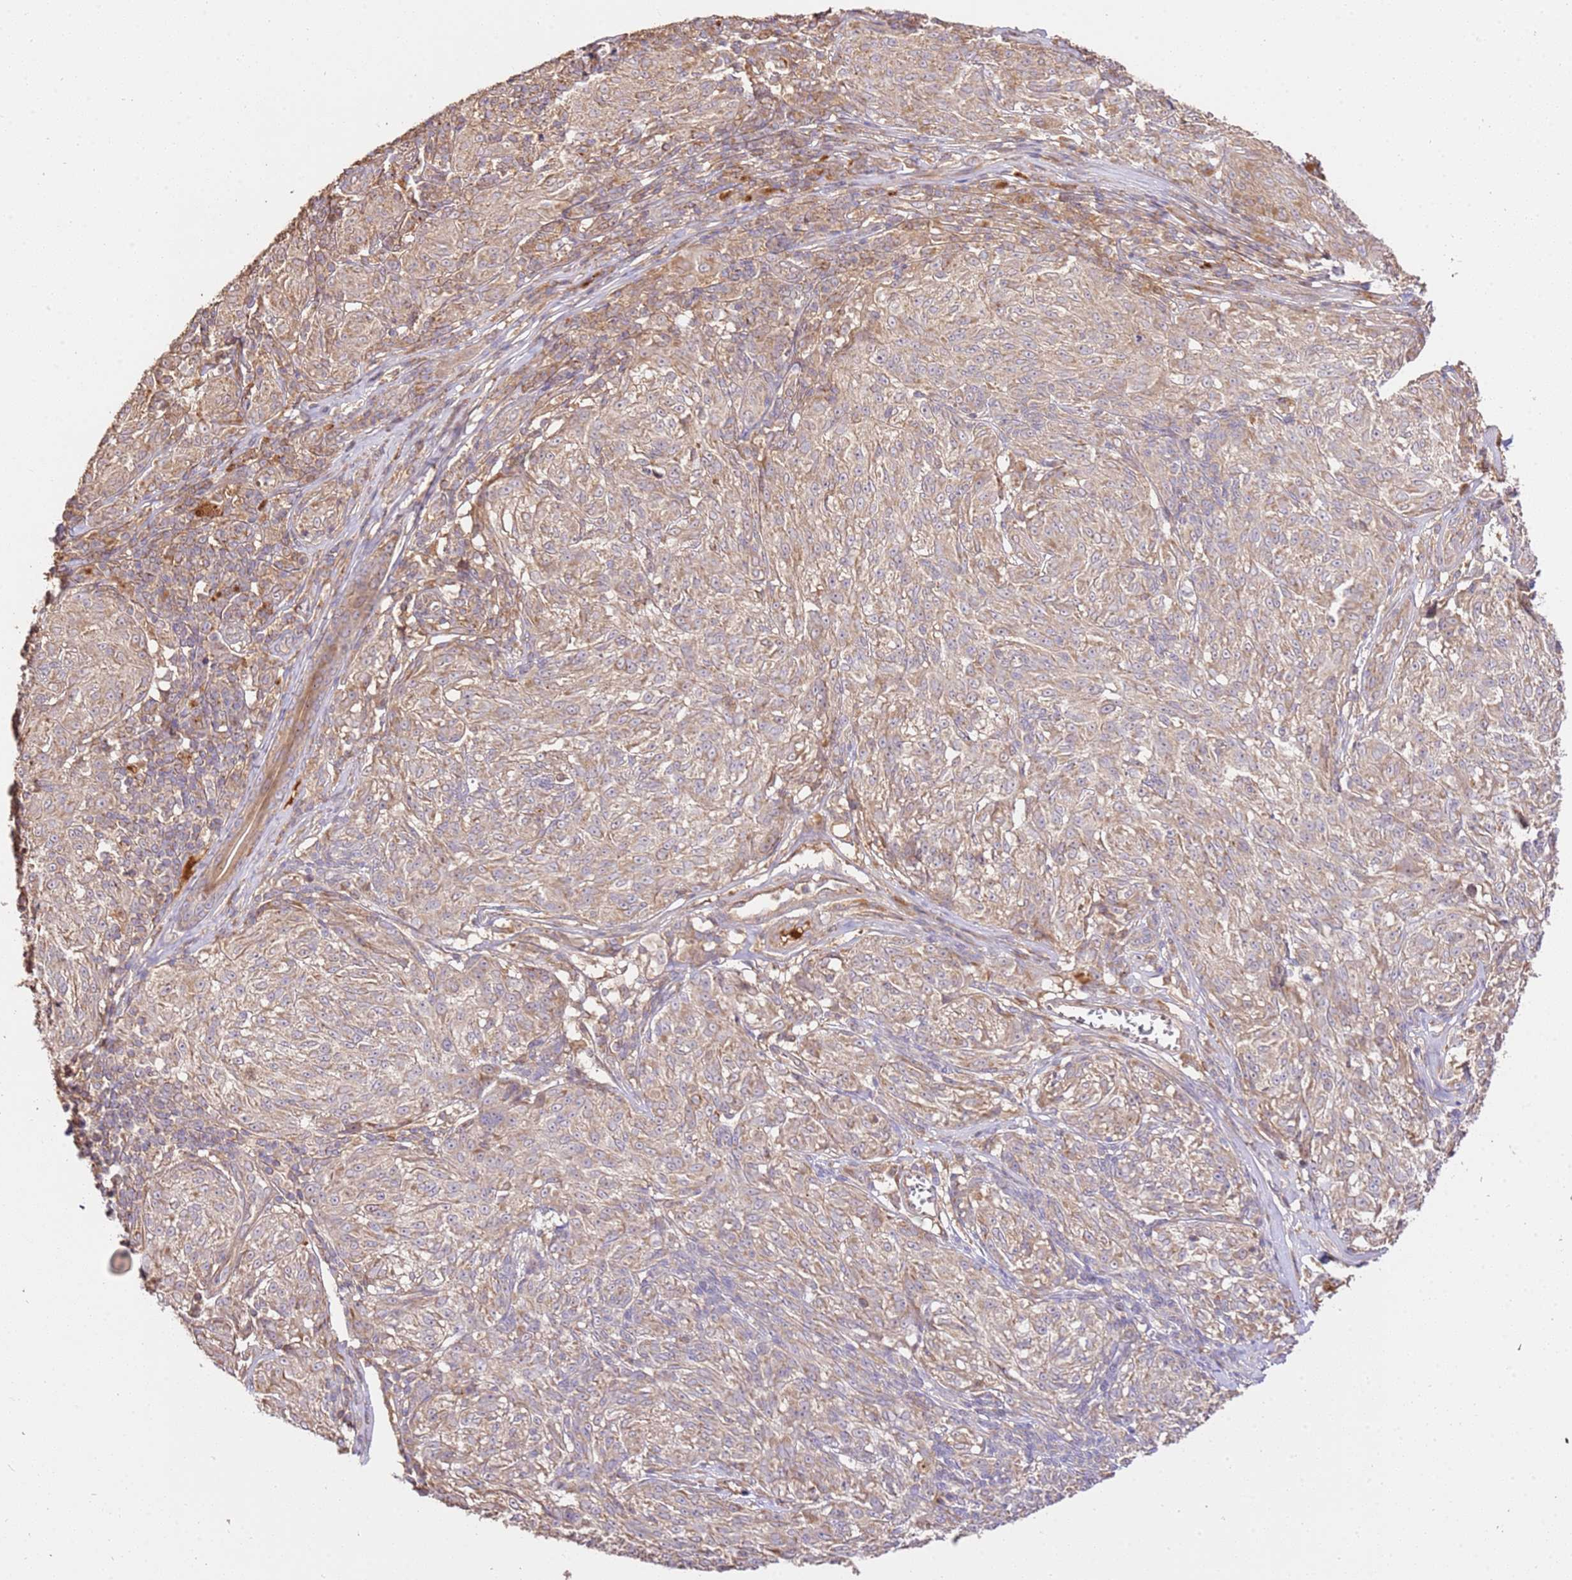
{"staining": {"intensity": "weak", "quantity": "25%-75%", "location": "cytoplasmic/membranous"}, "tissue": "melanoma", "cell_type": "Tumor cells", "image_type": "cancer", "snomed": [{"axis": "morphology", "description": "Malignant melanoma, NOS"}, {"axis": "topography", "description": "Skin"}], "caption": "Human melanoma stained for a protein (brown) demonstrates weak cytoplasmic/membranous positive positivity in about 25%-75% of tumor cells.", "gene": "CEP55", "patient": {"sex": "female", "age": 63}}